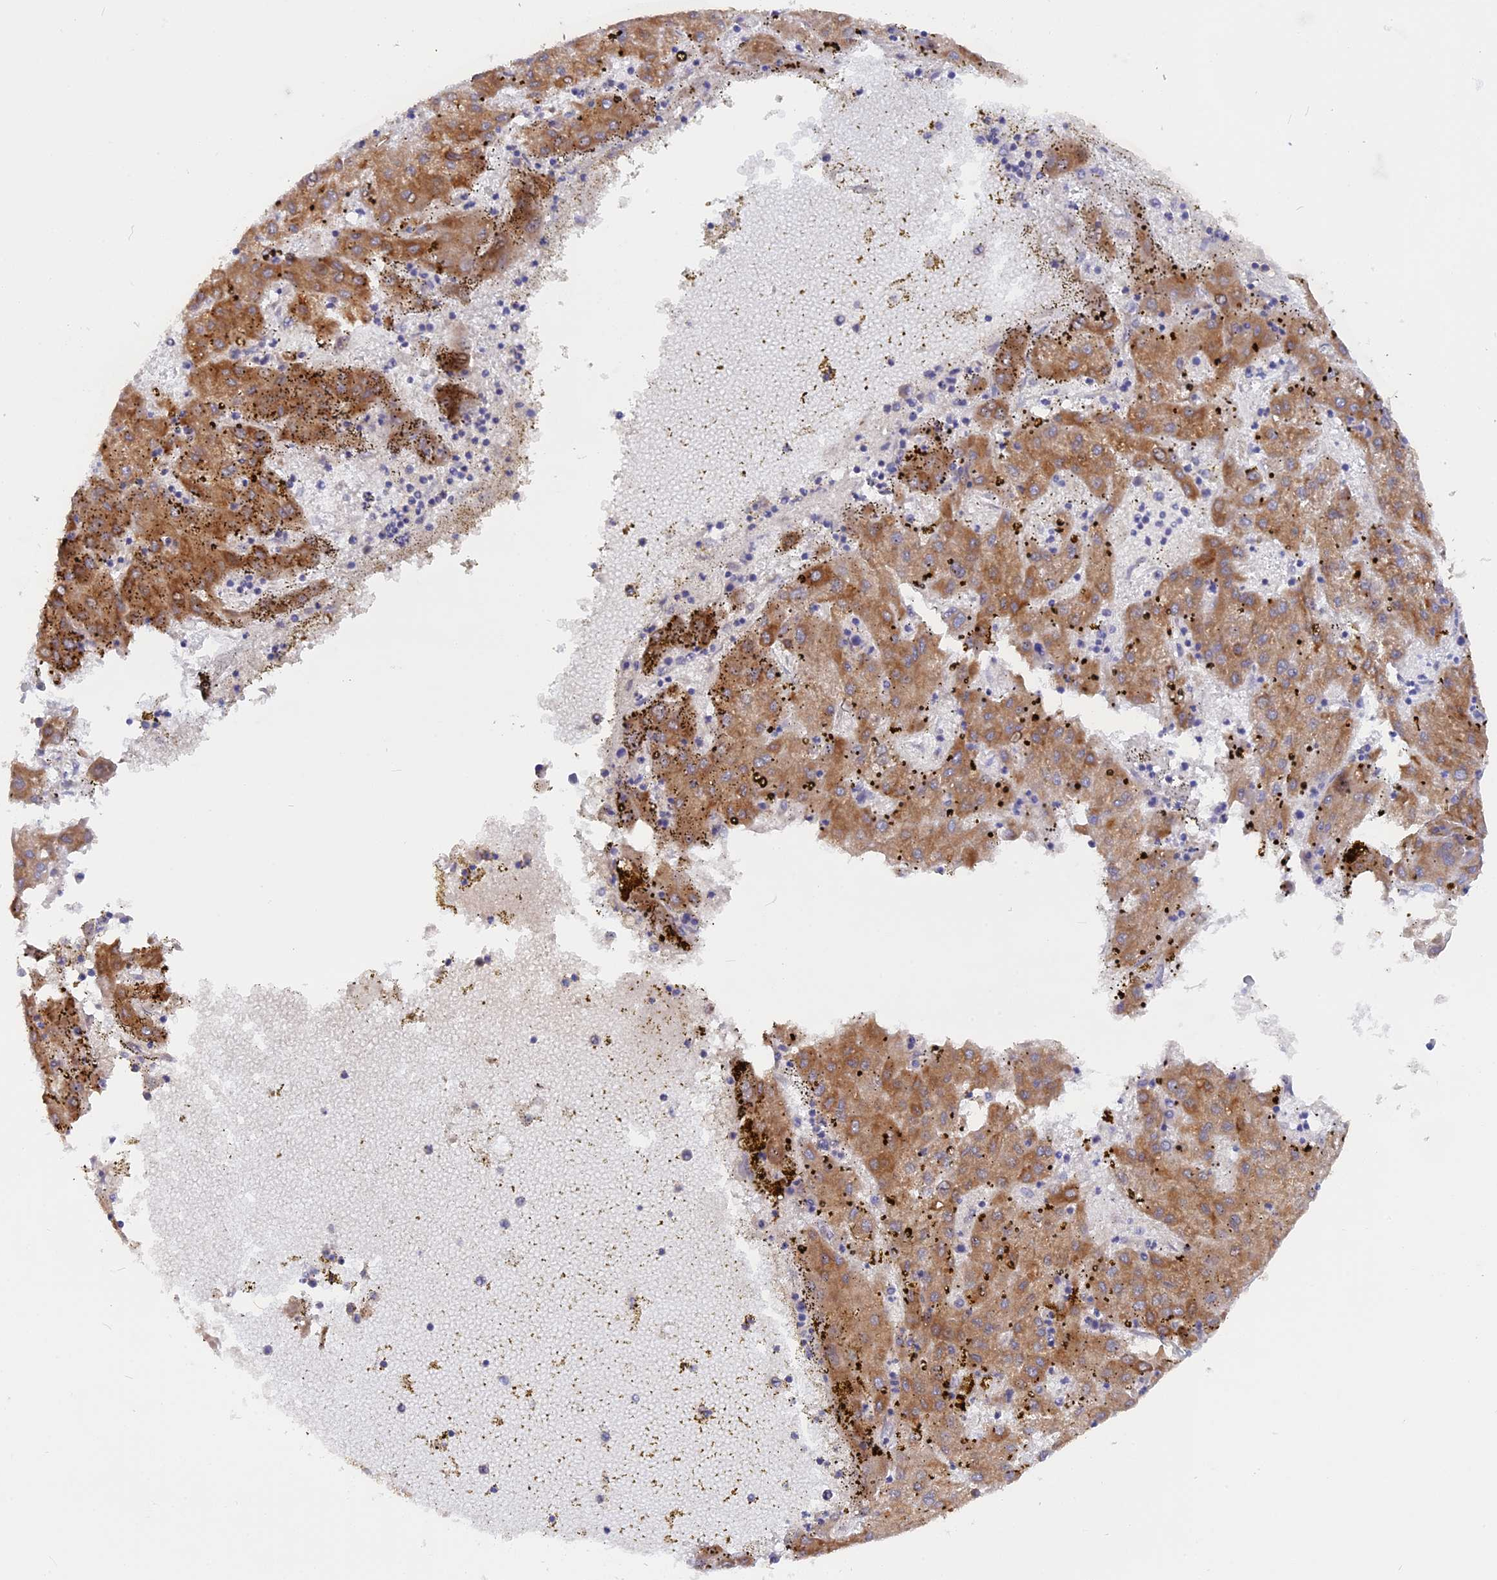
{"staining": {"intensity": "moderate", "quantity": ">75%", "location": "cytoplasmic/membranous"}, "tissue": "liver cancer", "cell_type": "Tumor cells", "image_type": "cancer", "snomed": [{"axis": "morphology", "description": "Carcinoma, Hepatocellular, NOS"}, {"axis": "topography", "description": "Liver"}], "caption": "Protein expression analysis of human hepatocellular carcinoma (liver) reveals moderate cytoplasmic/membranous expression in approximately >75% of tumor cells.", "gene": "TLCD1", "patient": {"sex": "male", "age": 72}}